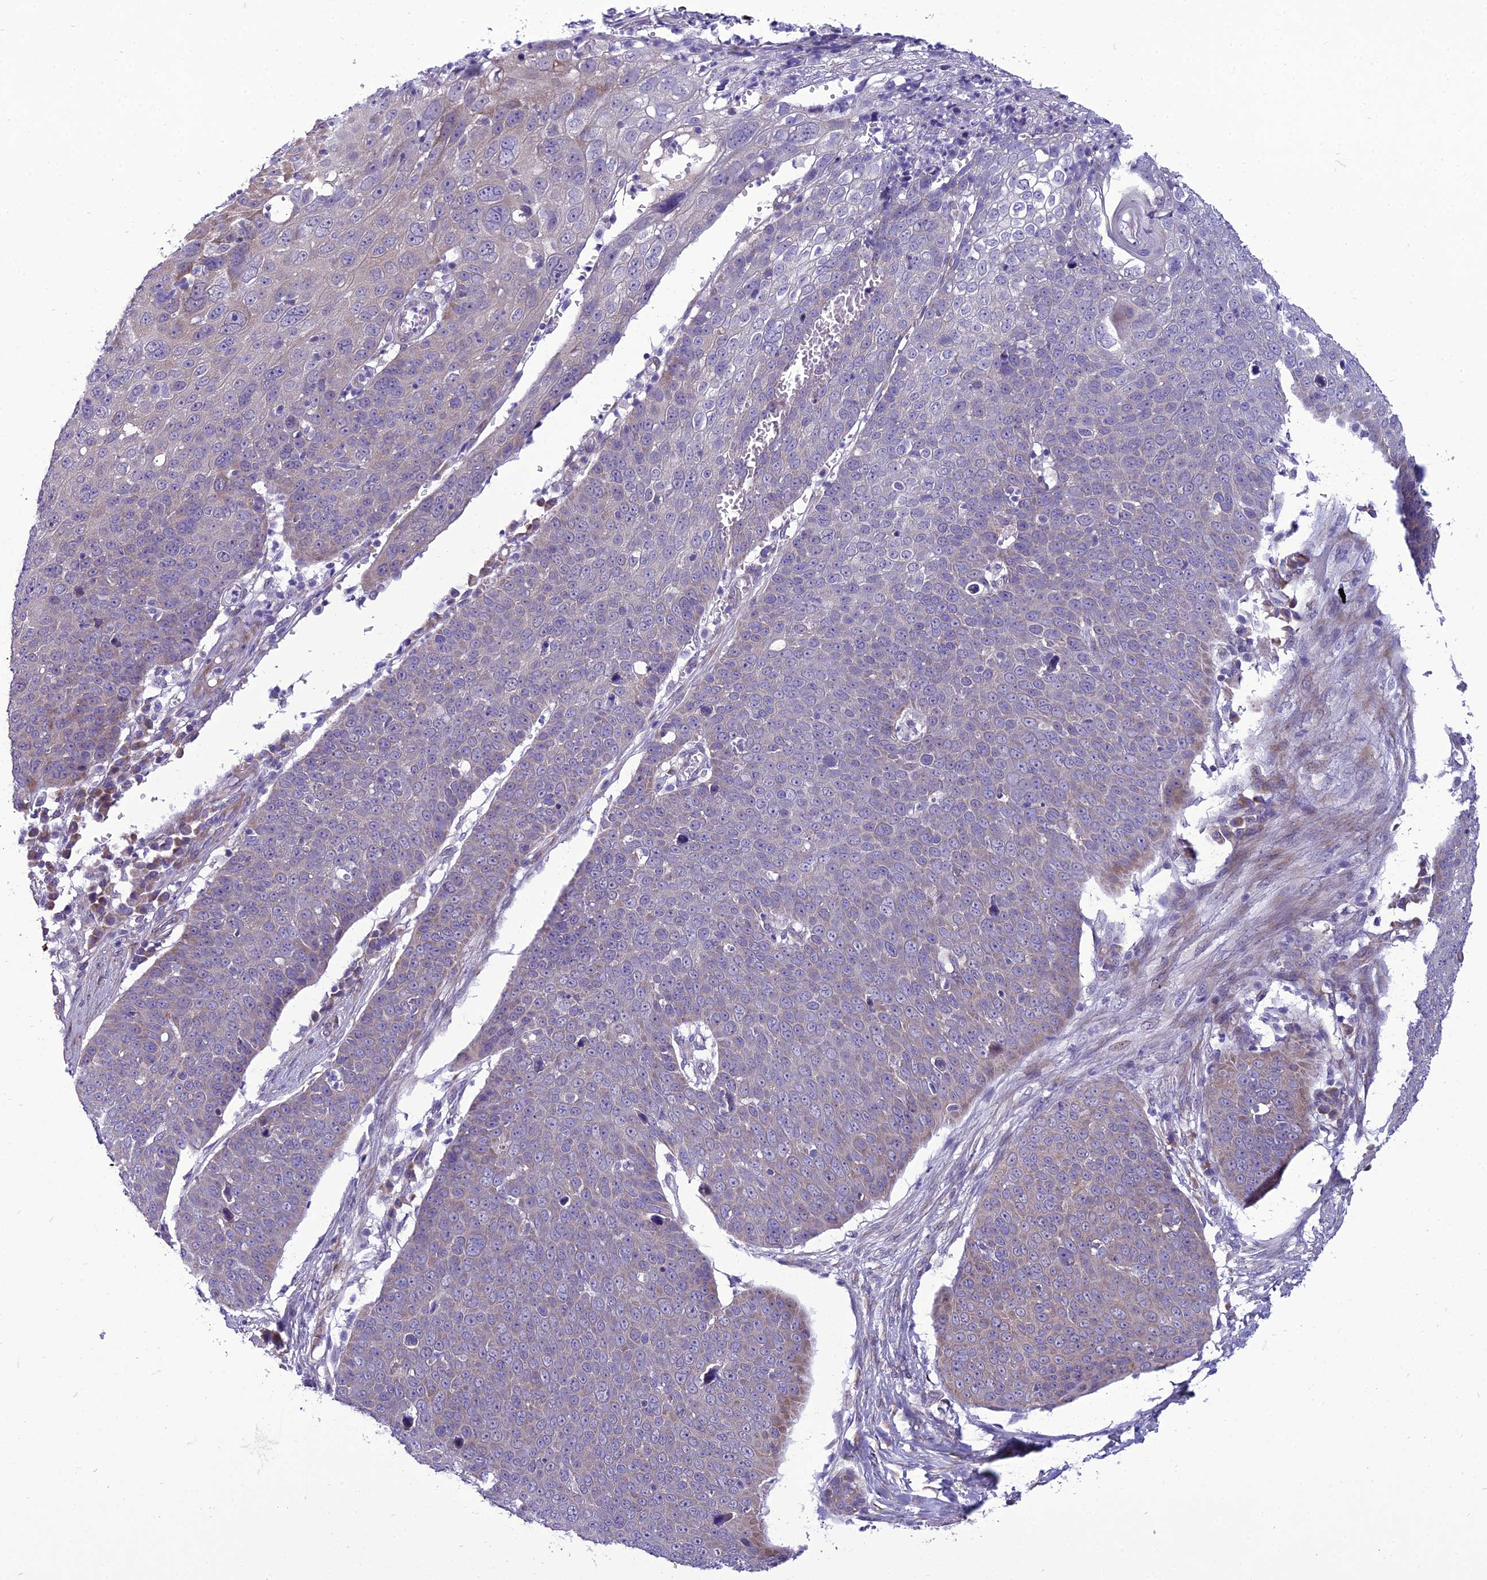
{"staining": {"intensity": "weak", "quantity": "<25%", "location": "cytoplasmic/membranous"}, "tissue": "skin cancer", "cell_type": "Tumor cells", "image_type": "cancer", "snomed": [{"axis": "morphology", "description": "Squamous cell carcinoma, NOS"}, {"axis": "topography", "description": "Skin"}], "caption": "Protein analysis of skin cancer displays no significant staining in tumor cells.", "gene": "GAB4", "patient": {"sex": "male", "age": 71}}